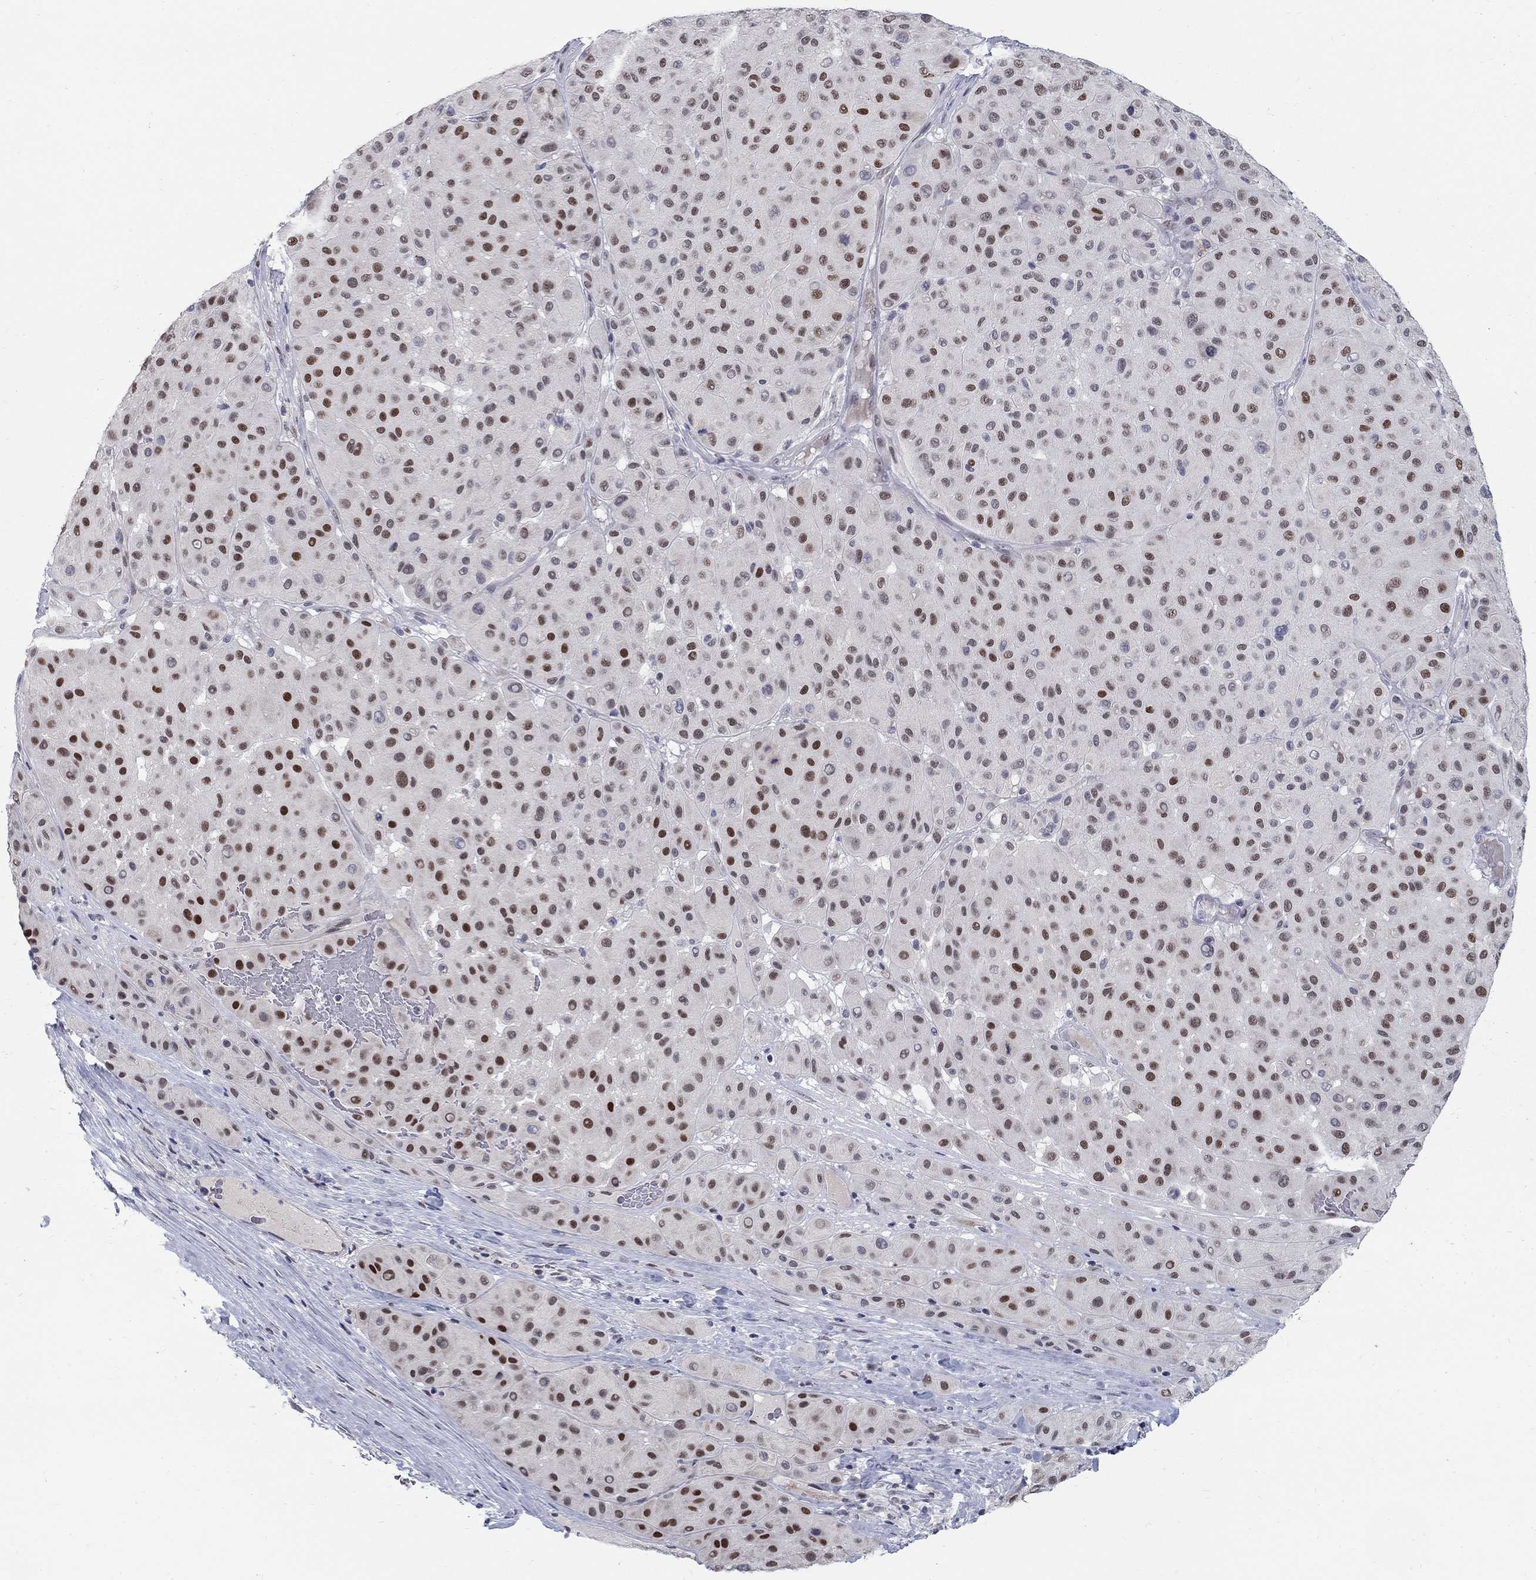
{"staining": {"intensity": "strong", "quantity": "<25%", "location": "nuclear"}, "tissue": "melanoma", "cell_type": "Tumor cells", "image_type": "cancer", "snomed": [{"axis": "morphology", "description": "Malignant melanoma, Metastatic site"}, {"axis": "topography", "description": "Smooth muscle"}], "caption": "IHC image of human melanoma stained for a protein (brown), which displays medium levels of strong nuclear staining in approximately <25% of tumor cells.", "gene": "GCFC2", "patient": {"sex": "male", "age": 41}}